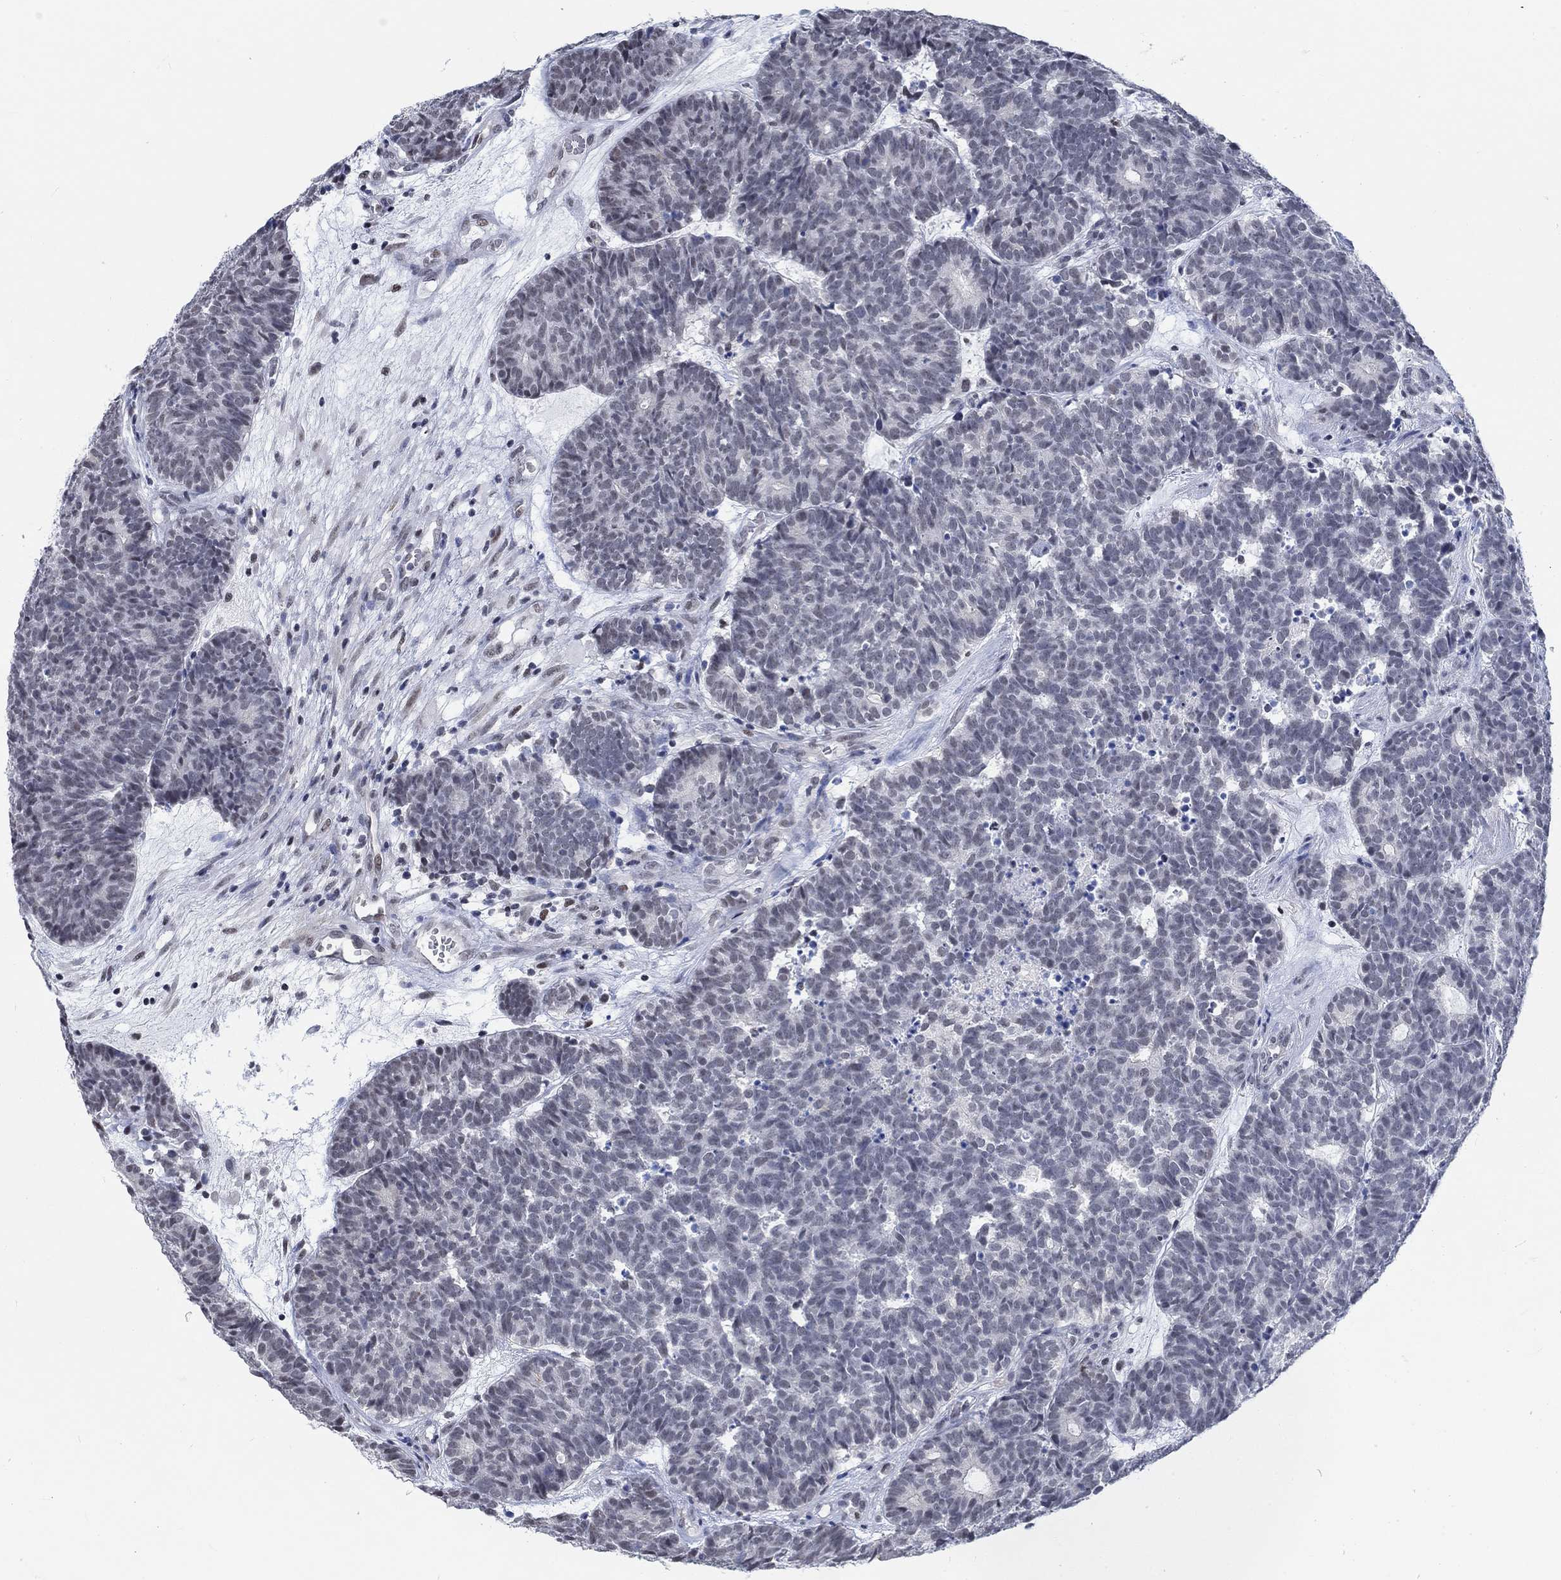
{"staining": {"intensity": "negative", "quantity": "none", "location": "none"}, "tissue": "head and neck cancer", "cell_type": "Tumor cells", "image_type": "cancer", "snomed": [{"axis": "morphology", "description": "Adenocarcinoma, NOS"}, {"axis": "topography", "description": "Head-Neck"}], "caption": "This is an immunohistochemistry (IHC) photomicrograph of human head and neck cancer (adenocarcinoma). There is no positivity in tumor cells.", "gene": "KCNH8", "patient": {"sex": "female", "age": 81}}